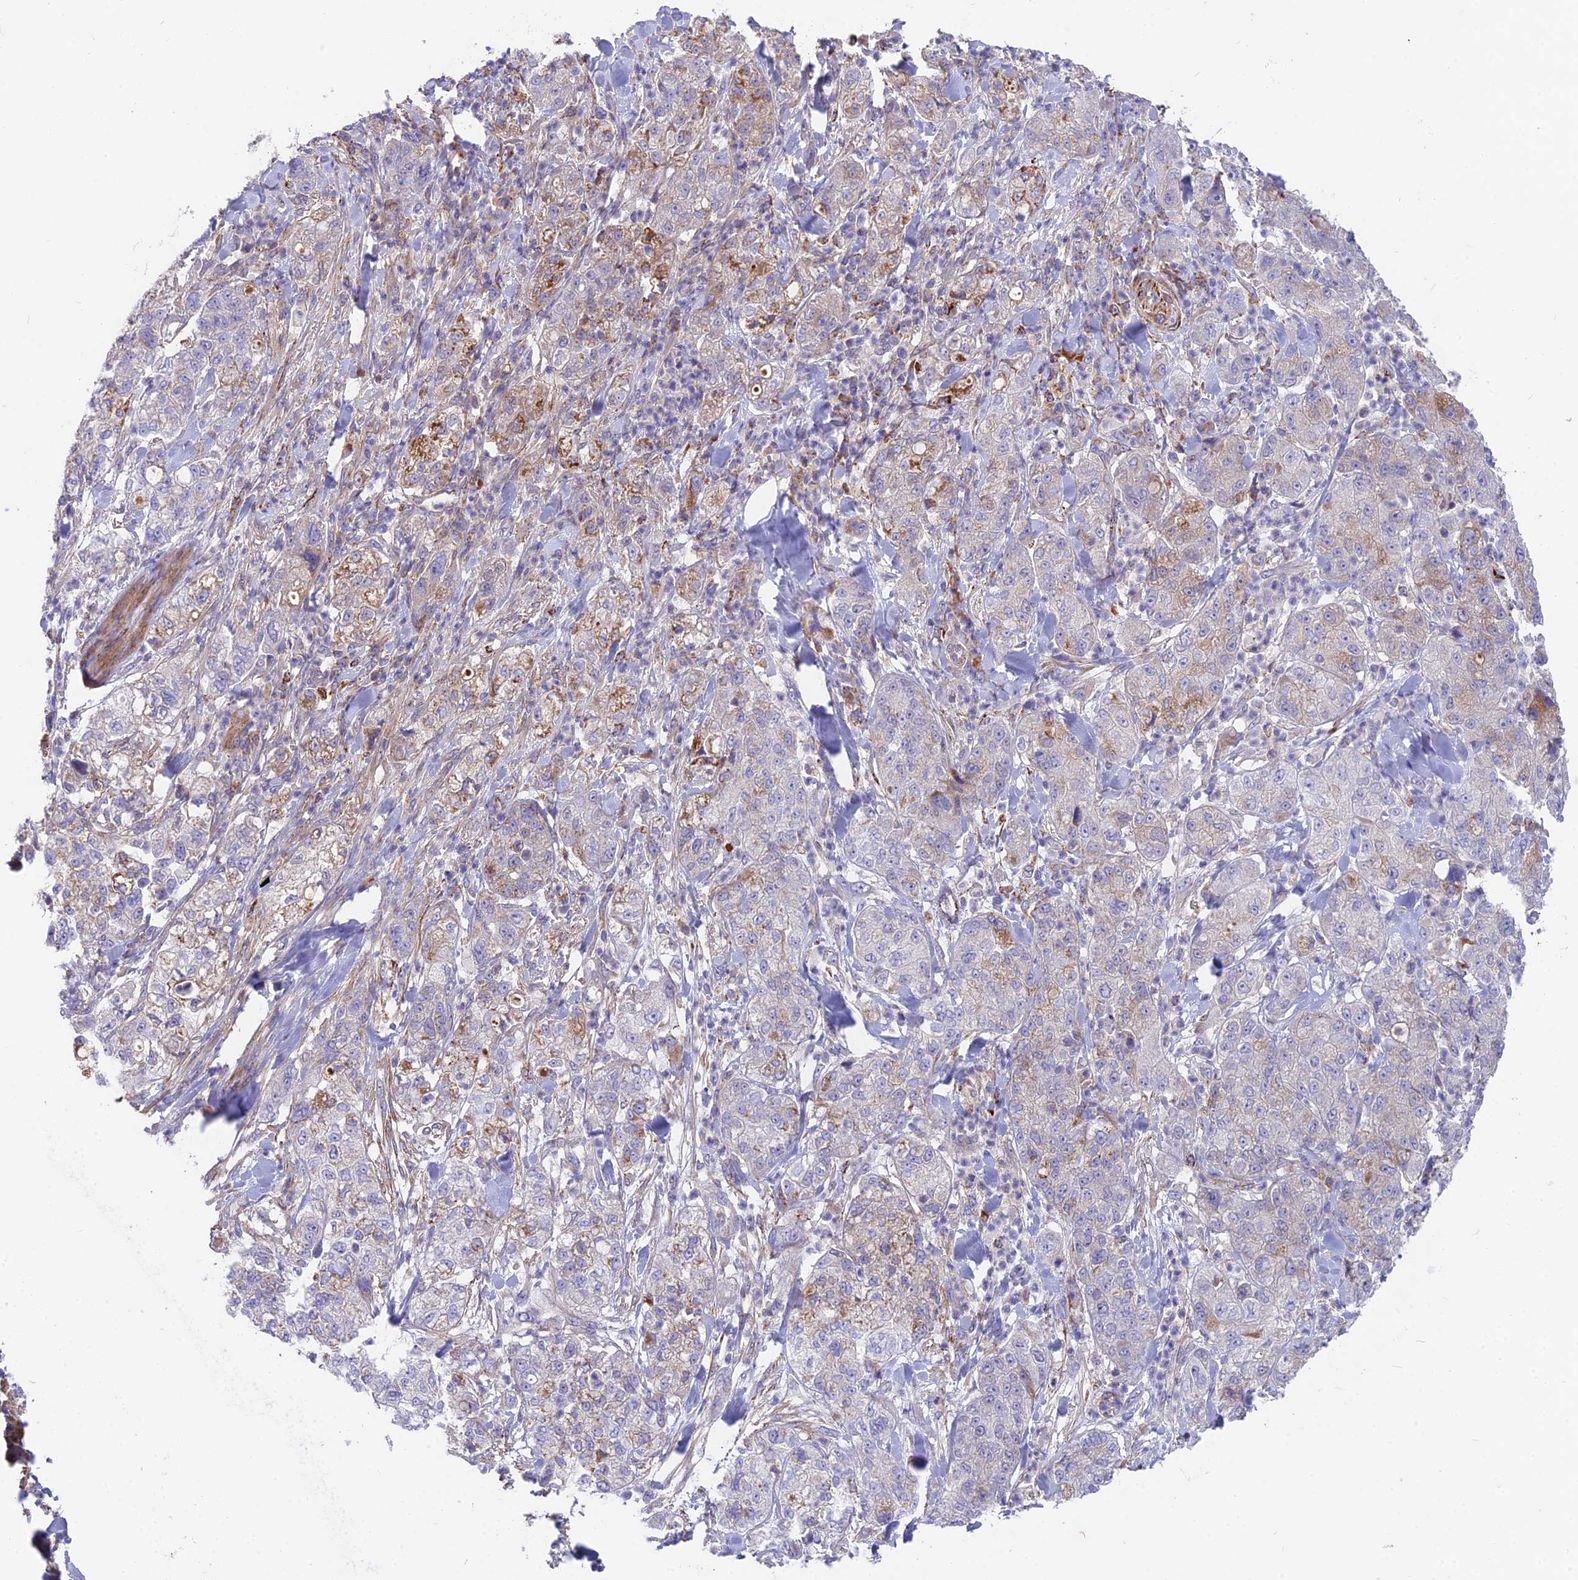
{"staining": {"intensity": "strong", "quantity": "<25%", "location": "cytoplasmic/membranous"}, "tissue": "pancreatic cancer", "cell_type": "Tumor cells", "image_type": "cancer", "snomed": [{"axis": "morphology", "description": "Adenocarcinoma, NOS"}, {"axis": "topography", "description": "Pancreas"}], "caption": "IHC micrograph of adenocarcinoma (pancreatic) stained for a protein (brown), which demonstrates medium levels of strong cytoplasmic/membranous expression in approximately <25% of tumor cells.", "gene": "TIGD6", "patient": {"sex": "female", "age": 78}}